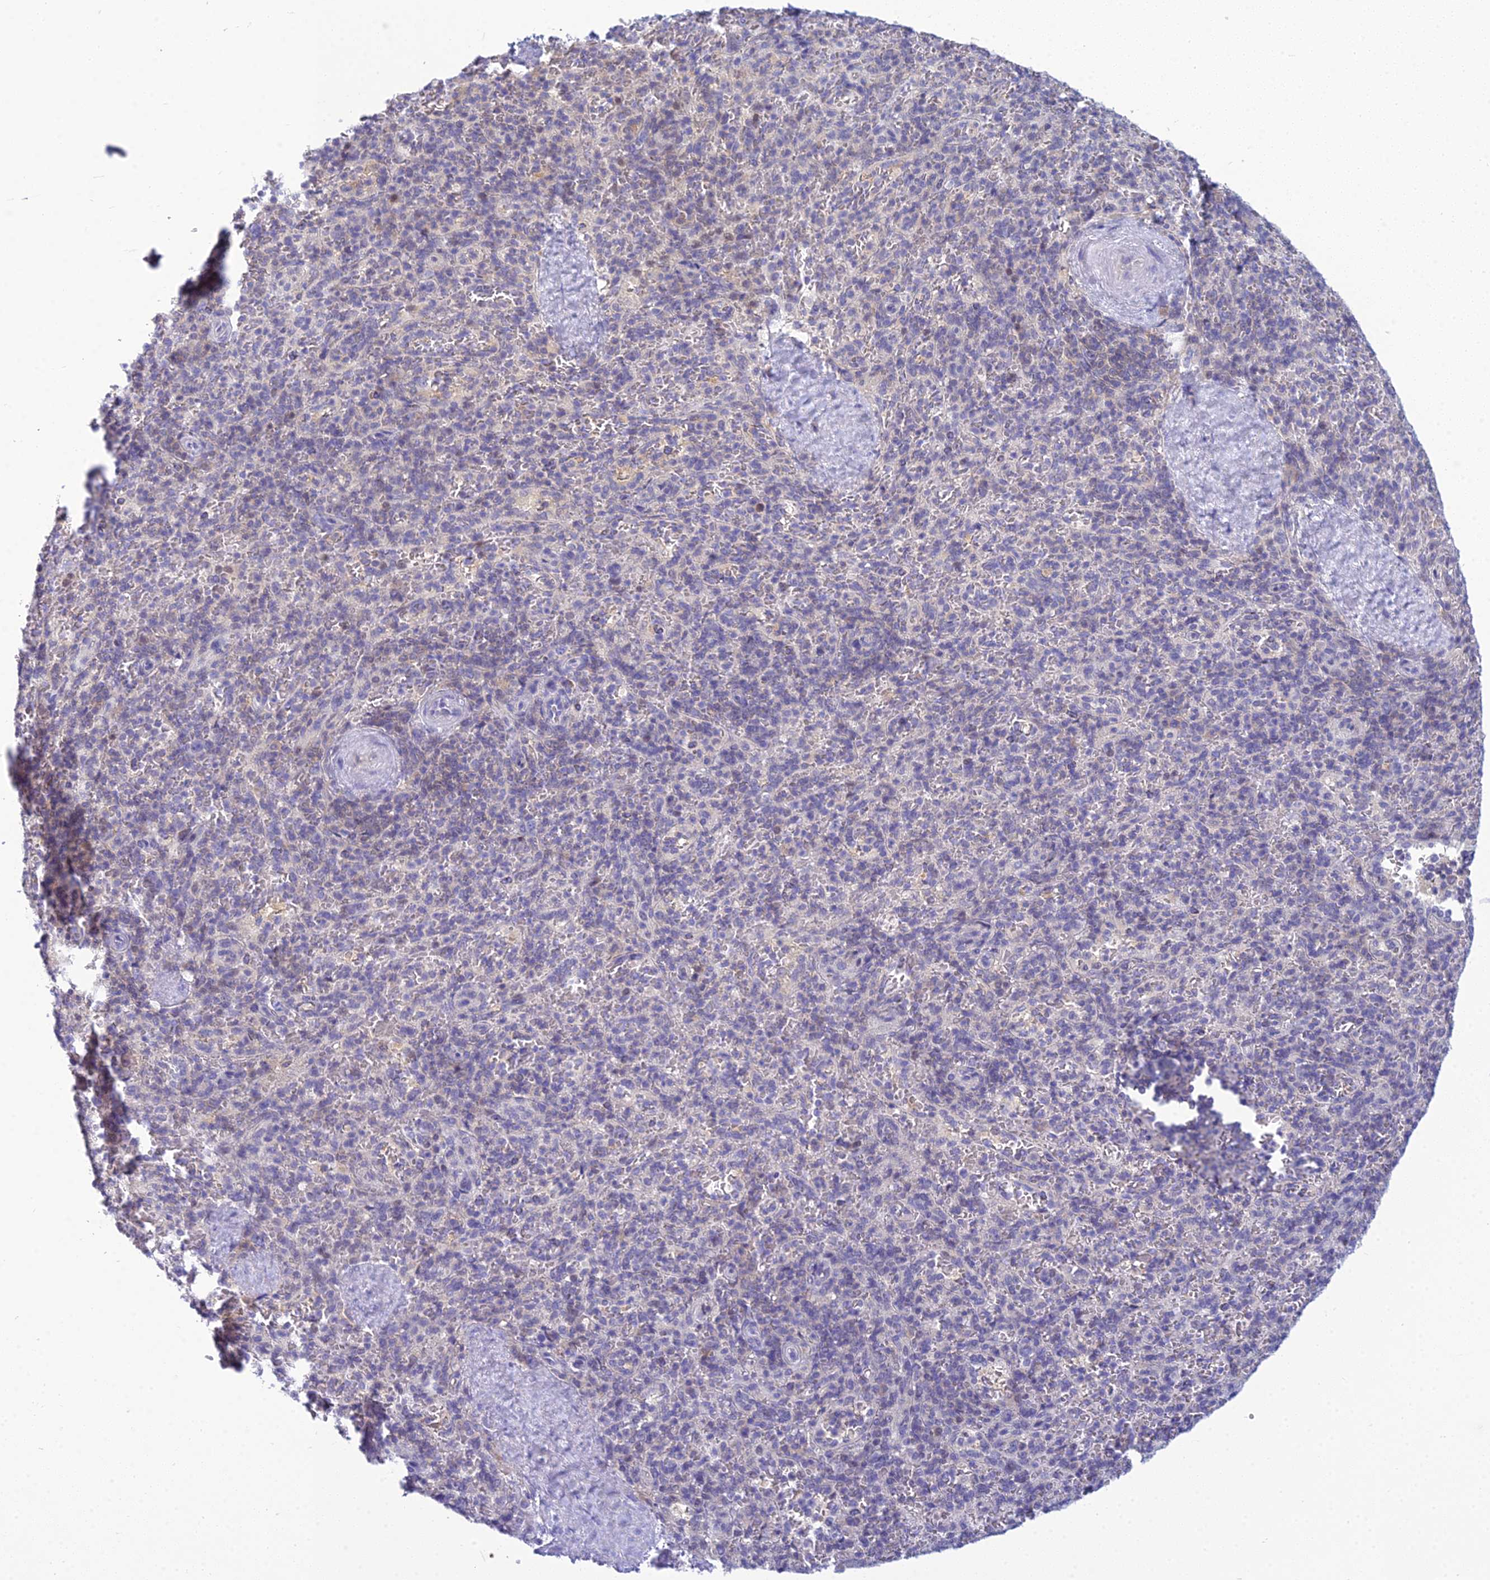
{"staining": {"intensity": "negative", "quantity": "none", "location": "none"}, "tissue": "spleen", "cell_type": "Cells in red pulp", "image_type": "normal", "snomed": [{"axis": "morphology", "description": "Normal tissue, NOS"}, {"axis": "topography", "description": "Spleen"}], "caption": "Immunohistochemistry (IHC) photomicrograph of benign spleen: human spleen stained with DAB reveals no significant protein staining in cells in red pulp.", "gene": "ZMIZ1", "patient": {"sex": "male", "age": 82}}